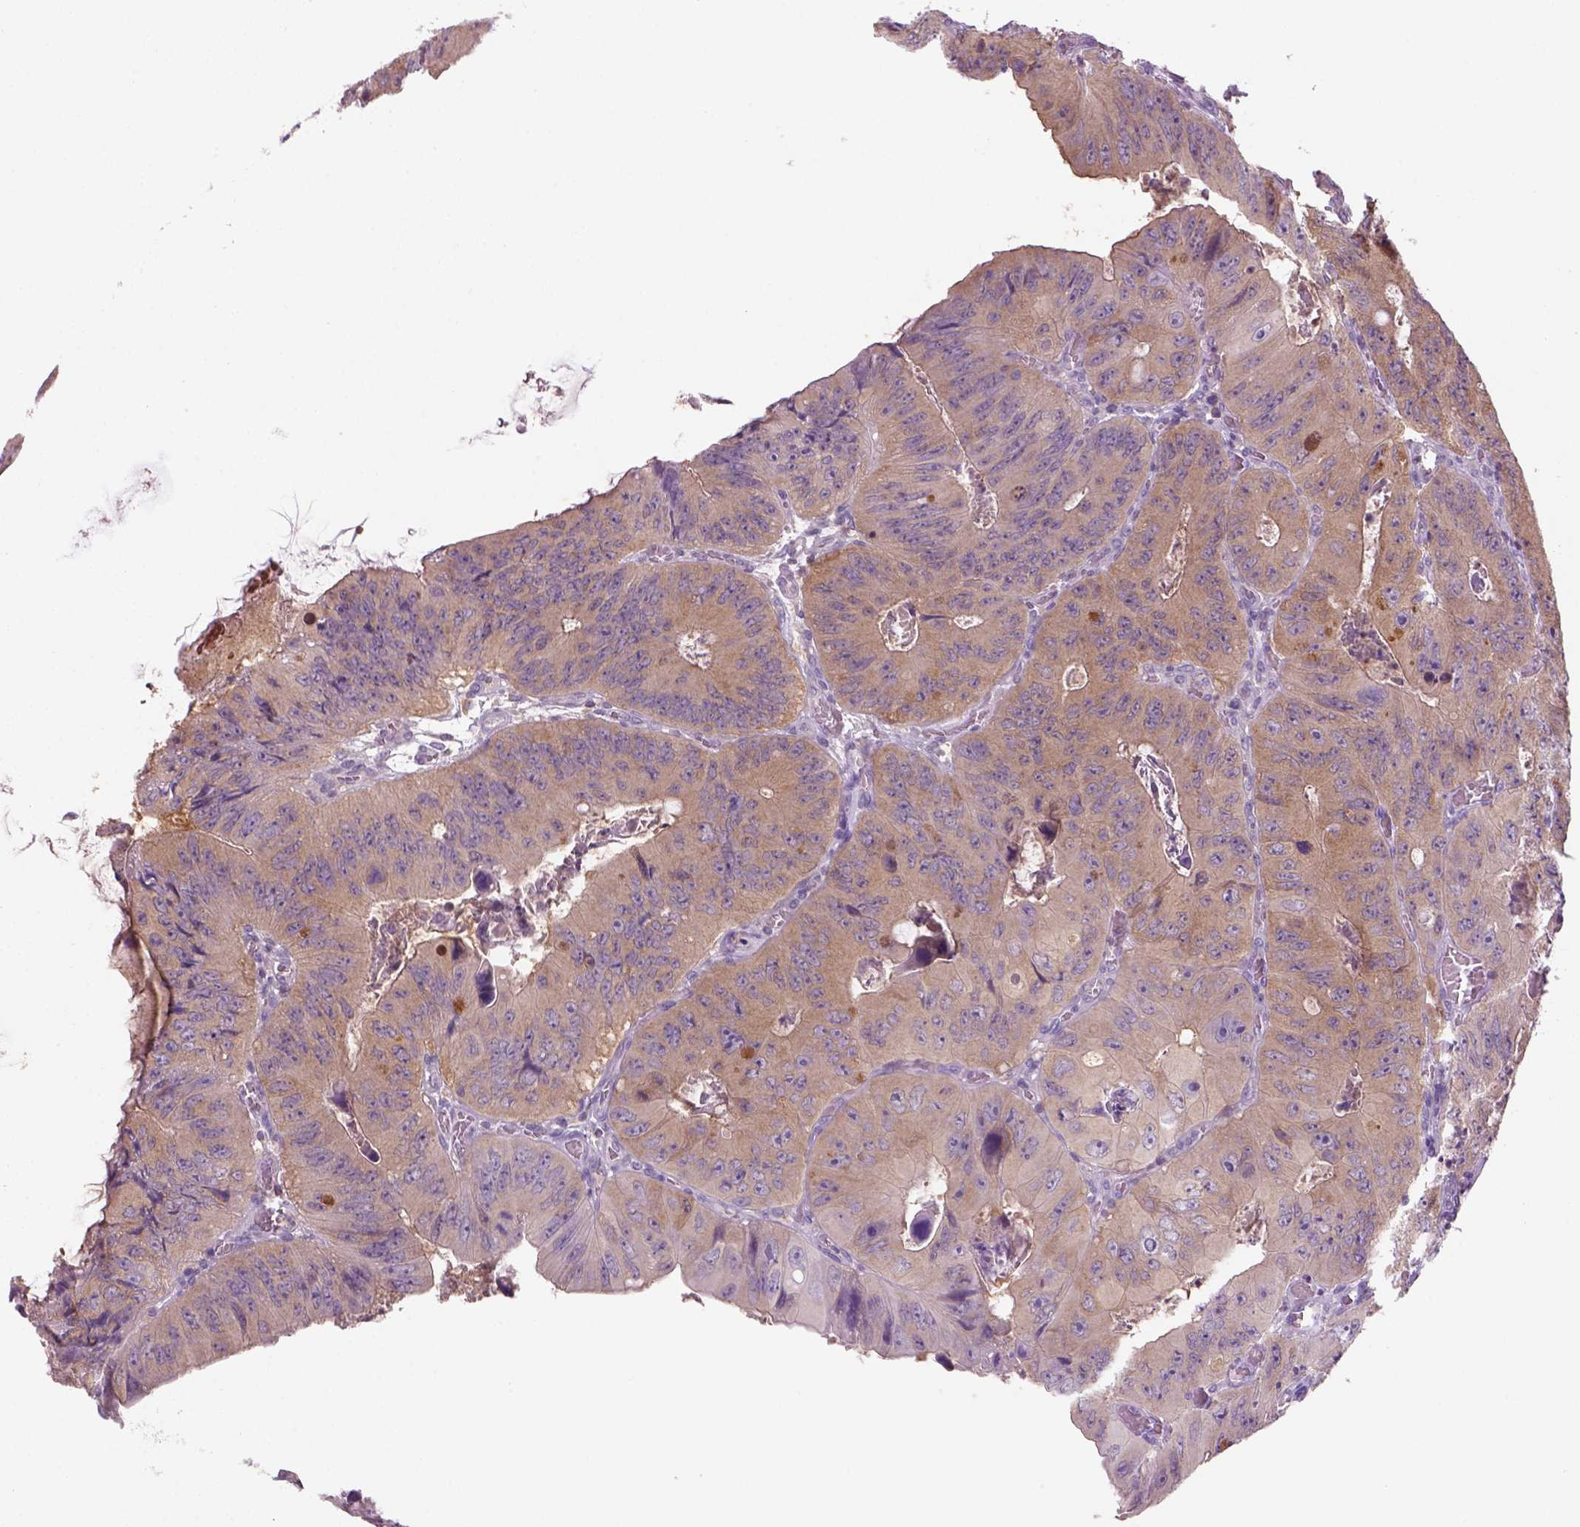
{"staining": {"intensity": "moderate", "quantity": "<25%", "location": "cytoplasmic/membranous"}, "tissue": "colorectal cancer", "cell_type": "Tumor cells", "image_type": "cancer", "snomed": [{"axis": "morphology", "description": "Adenocarcinoma, NOS"}, {"axis": "topography", "description": "Colon"}], "caption": "This is a micrograph of IHC staining of colorectal adenocarcinoma, which shows moderate staining in the cytoplasmic/membranous of tumor cells.", "gene": "GOT1", "patient": {"sex": "female", "age": 84}}